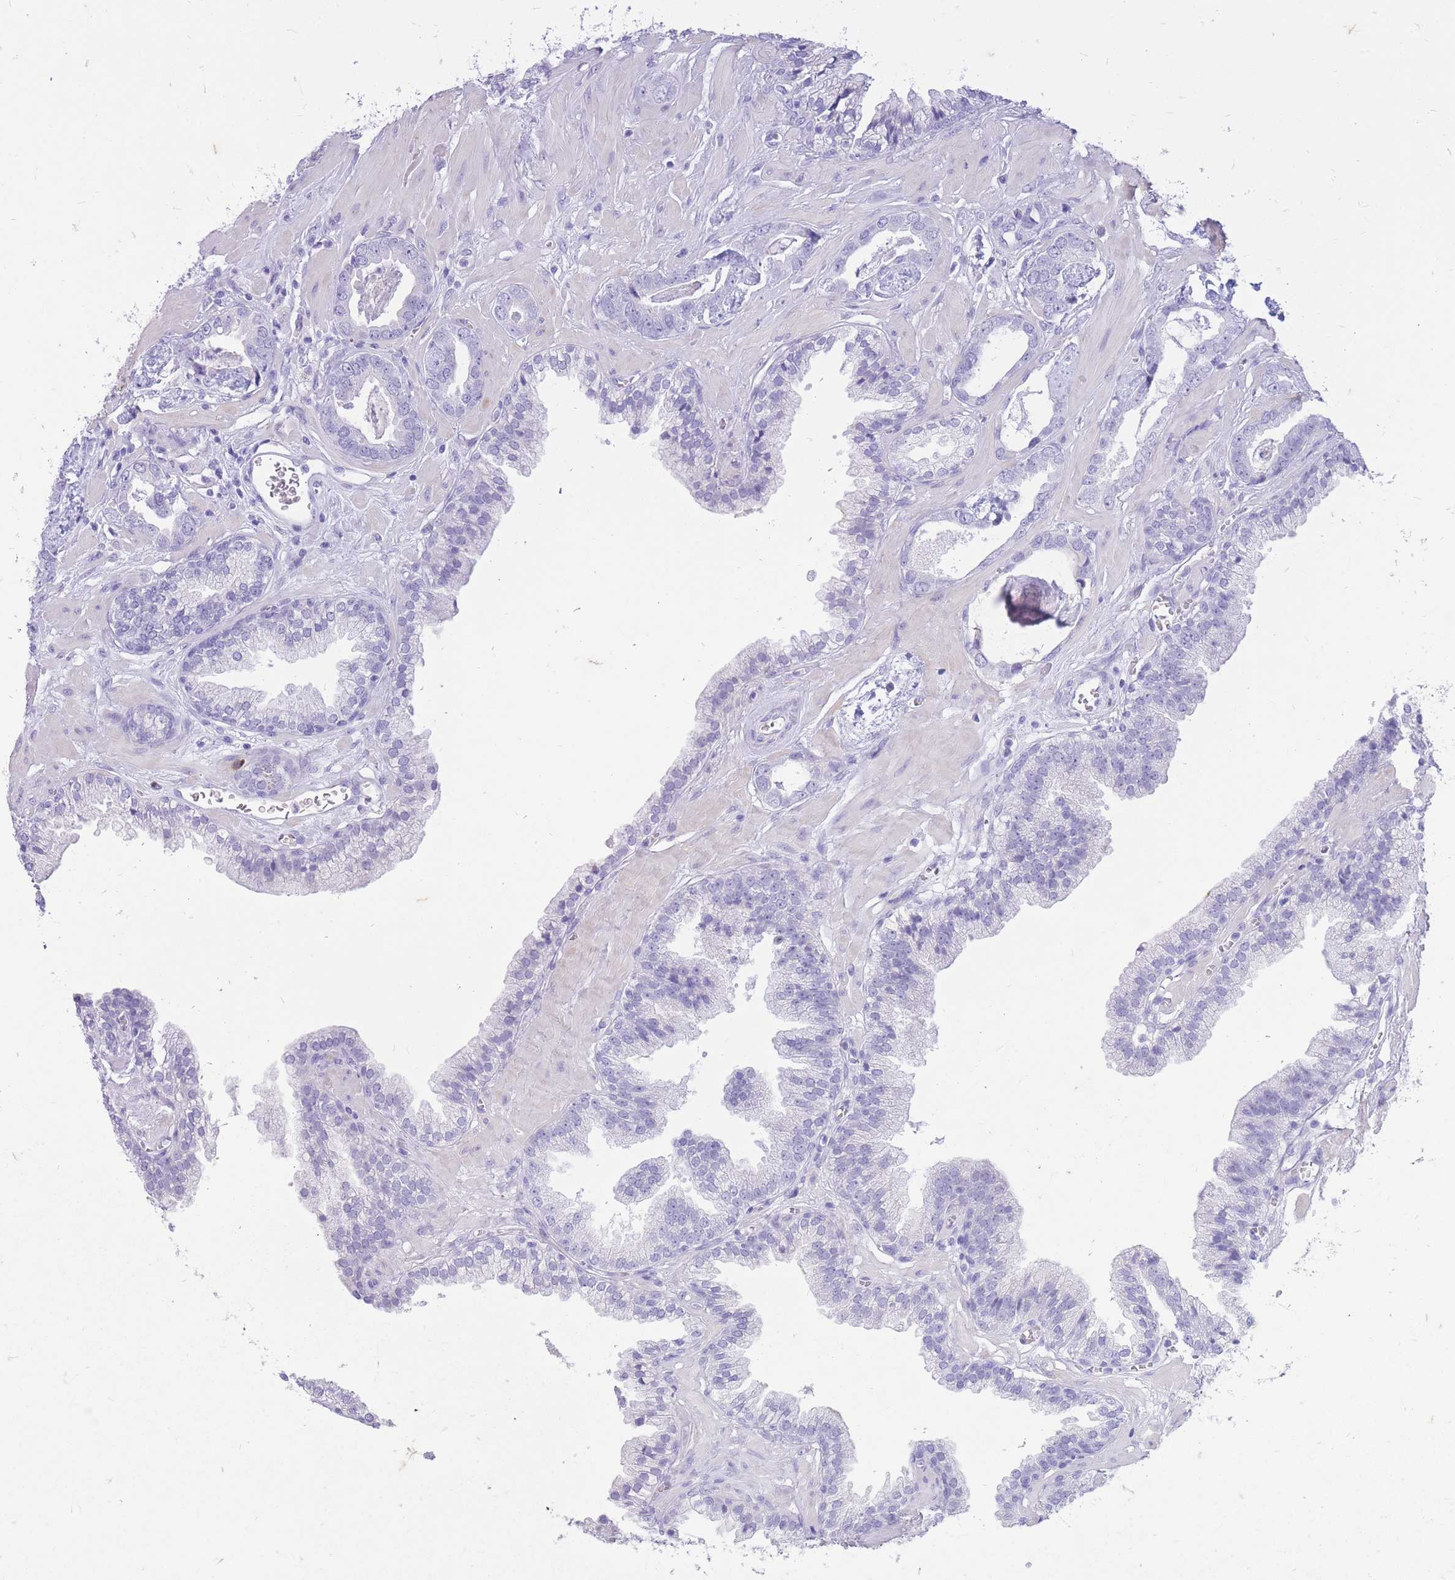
{"staining": {"intensity": "negative", "quantity": "none", "location": "none"}, "tissue": "prostate cancer", "cell_type": "Tumor cells", "image_type": "cancer", "snomed": [{"axis": "morphology", "description": "Adenocarcinoma, Low grade"}, {"axis": "topography", "description": "Prostate"}], "caption": "The IHC image has no significant positivity in tumor cells of prostate low-grade adenocarcinoma tissue. (Stains: DAB (3,3'-diaminobenzidine) immunohistochemistry with hematoxylin counter stain, Microscopy: brightfield microscopy at high magnification).", "gene": "ZFP37", "patient": {"sex": "male", "age": 60}}